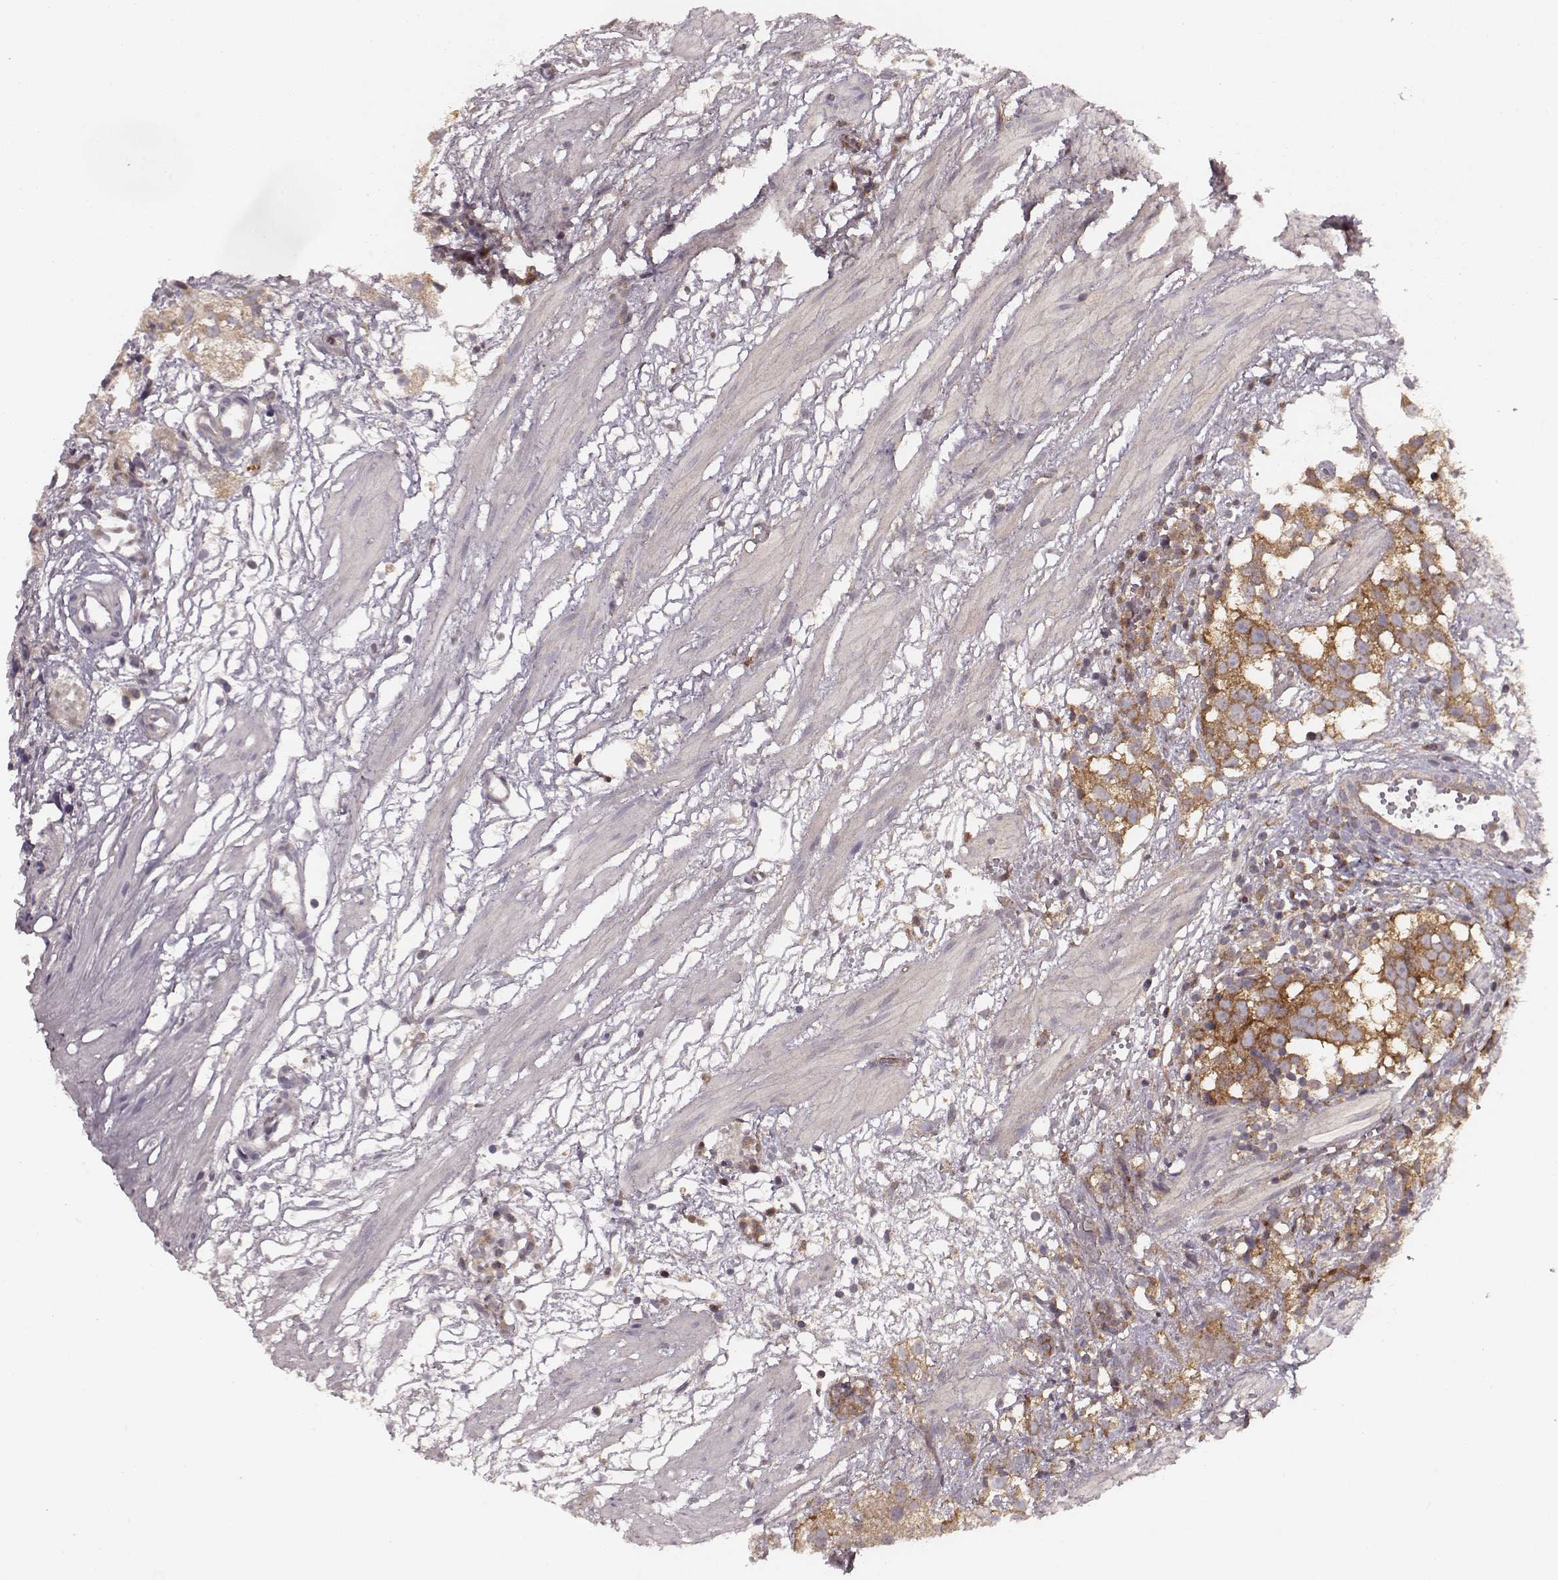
{"staining": {"intensity": "moderate", "quantity": ">75%", "location": "cytoplasmic/membranous"}, "tissue": "prostate cancer", "cell_type": "Tumor cells", "image_type": "cancer", "snomed": [{"axis": "morphology", "description": "Adenocarcinoma, High grade"}, {"axis": "topography", "description": "Prostate"}], "caption": "This micrograph displays immunohistochemistry staining of prostate adenocarcinoma (high-grade), with medium moderate cytoplasmic/membranous expression in approximately >75% of tumor cells.", "gene": "VPS26A", "patient": {"sex": "male", "age": 68}}